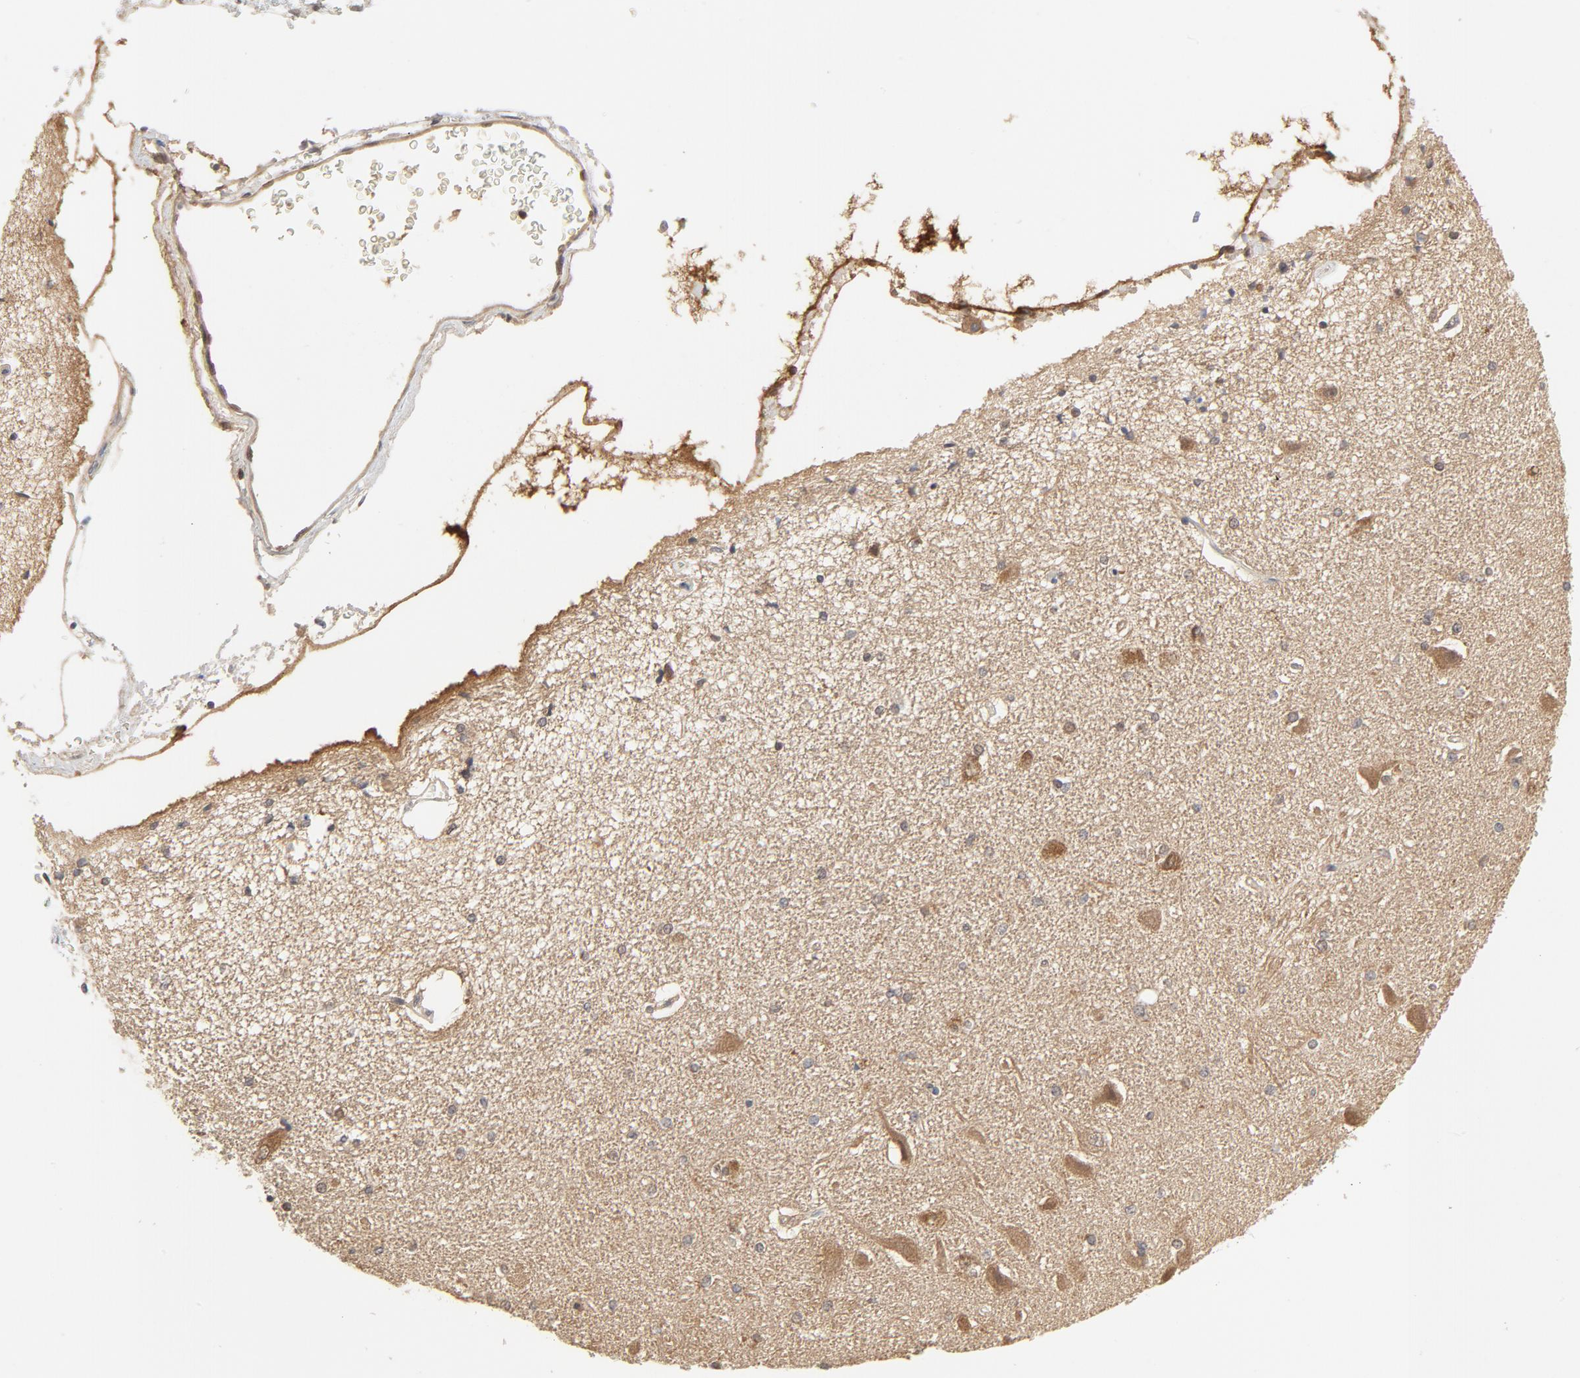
{"staining": {"intensity": "weak", "quantity": "25%-75%", "location": "cytoplasmic/membranous,nuclear"}, "tissue": "hippocampus", "cell_type": "Glial cells", "image_type": "normal", "snomed": [{"axis": "morphology", "description": "Normal tissue, NOS"}, {"axis": "topography", "description": "Hippocampus"}], "caption": "This photomicrograph exhibits IHC staining of unremarkable human hippocampus, with low weak cytoplasmic/membranous,nuclear staining in approximately 25%-75% of glial cells.", "gene": "NEDD8", "patient": {"sex": "female", "age": 54}}